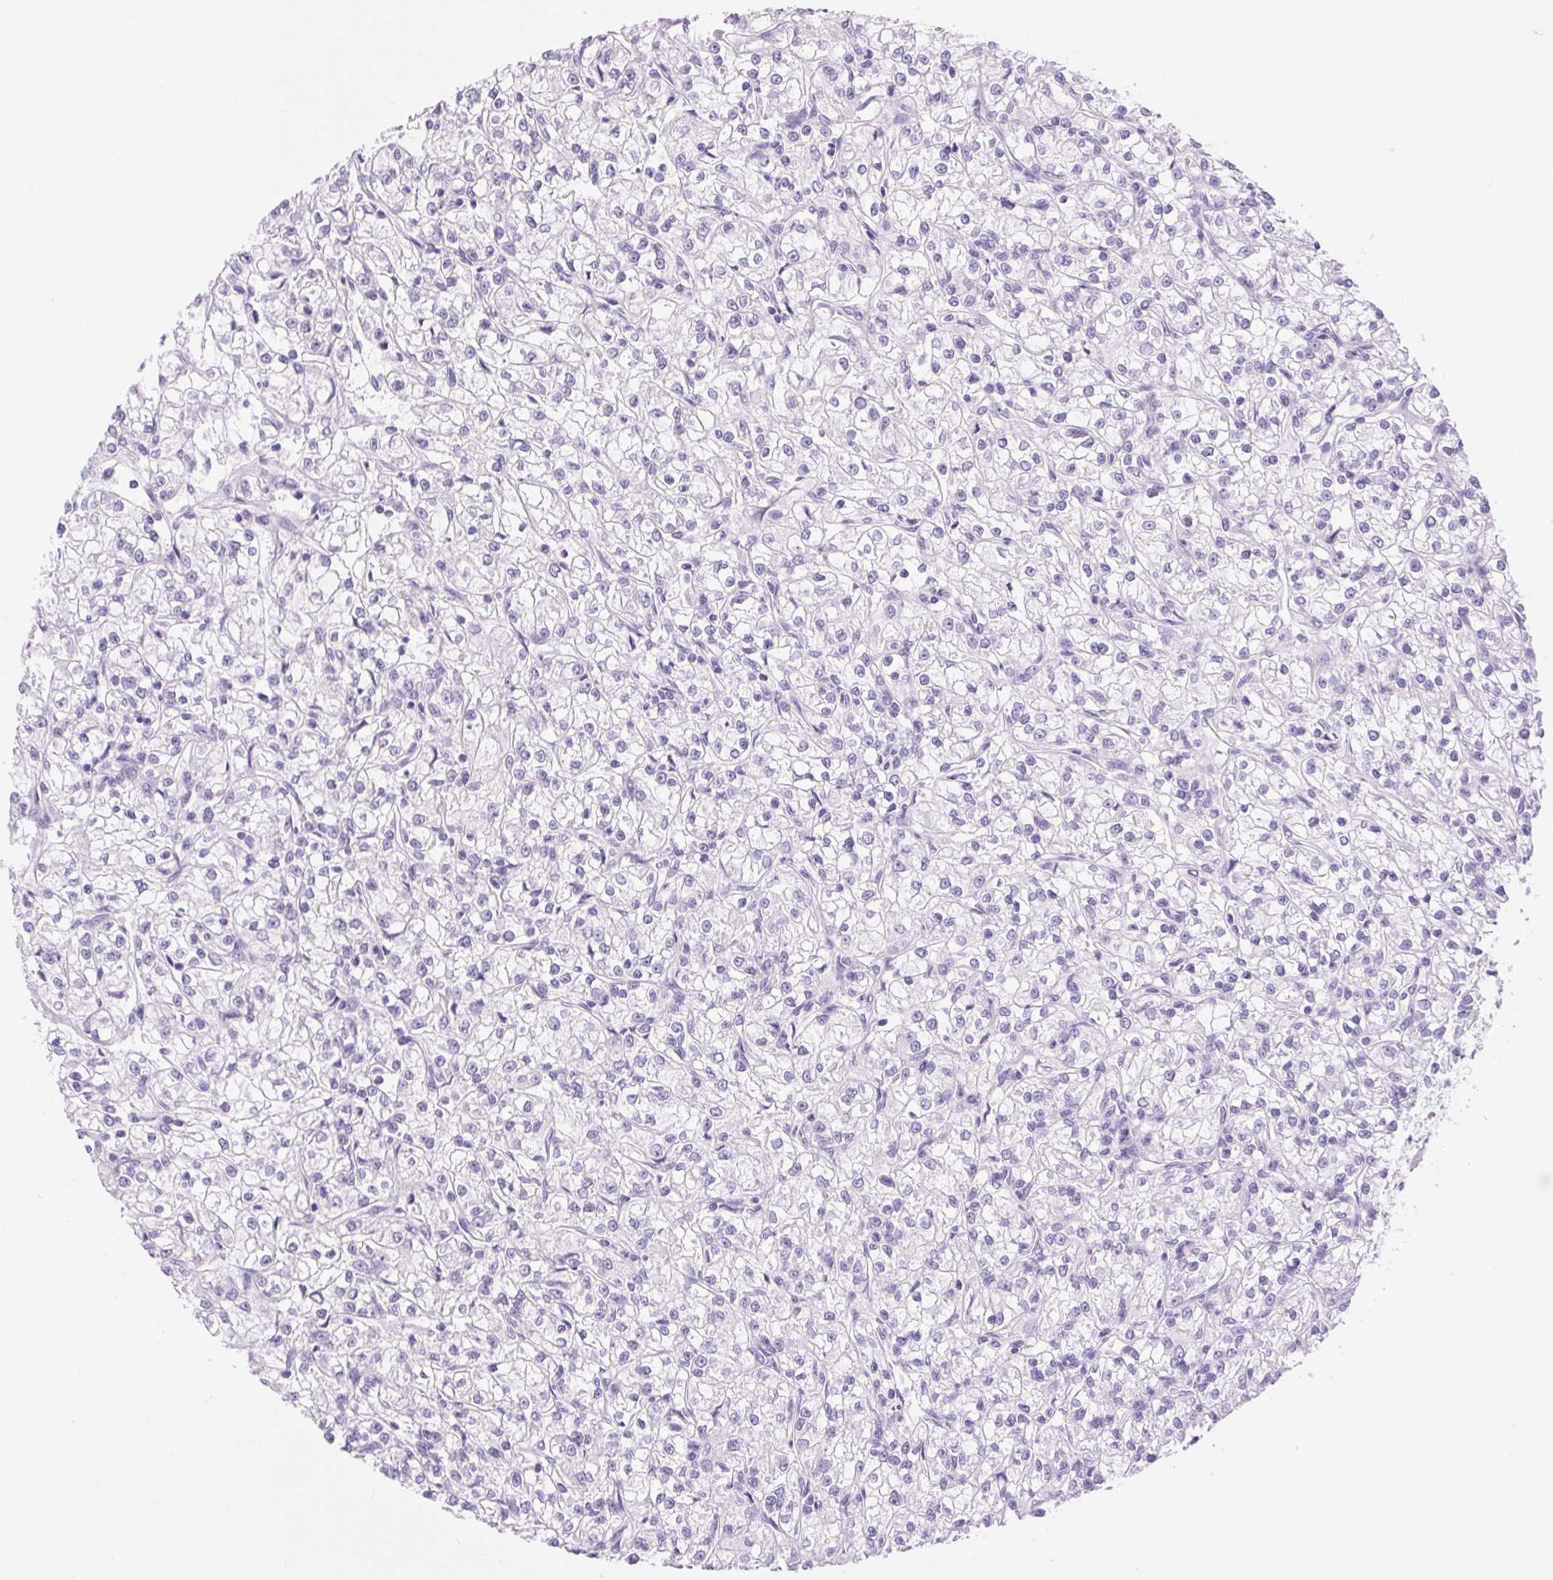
{"staining": {"intensity": "negative", "quantity": "none", "location": "none"}, "tissue": "renal cancer", "cell_type": "Tumor cells", "image_type": "cancer", "snomed": [{"axis": "morphology", "description": "Adenocarcinoma, NOS"}, {"axis": "topography", "description": "Kidney"}], "caption": "The histopathology image exhibits no staining of tumor cells in renal cancer.", "gene": "SERPINB3", "patient": {"sex": "female", "age": 59}}